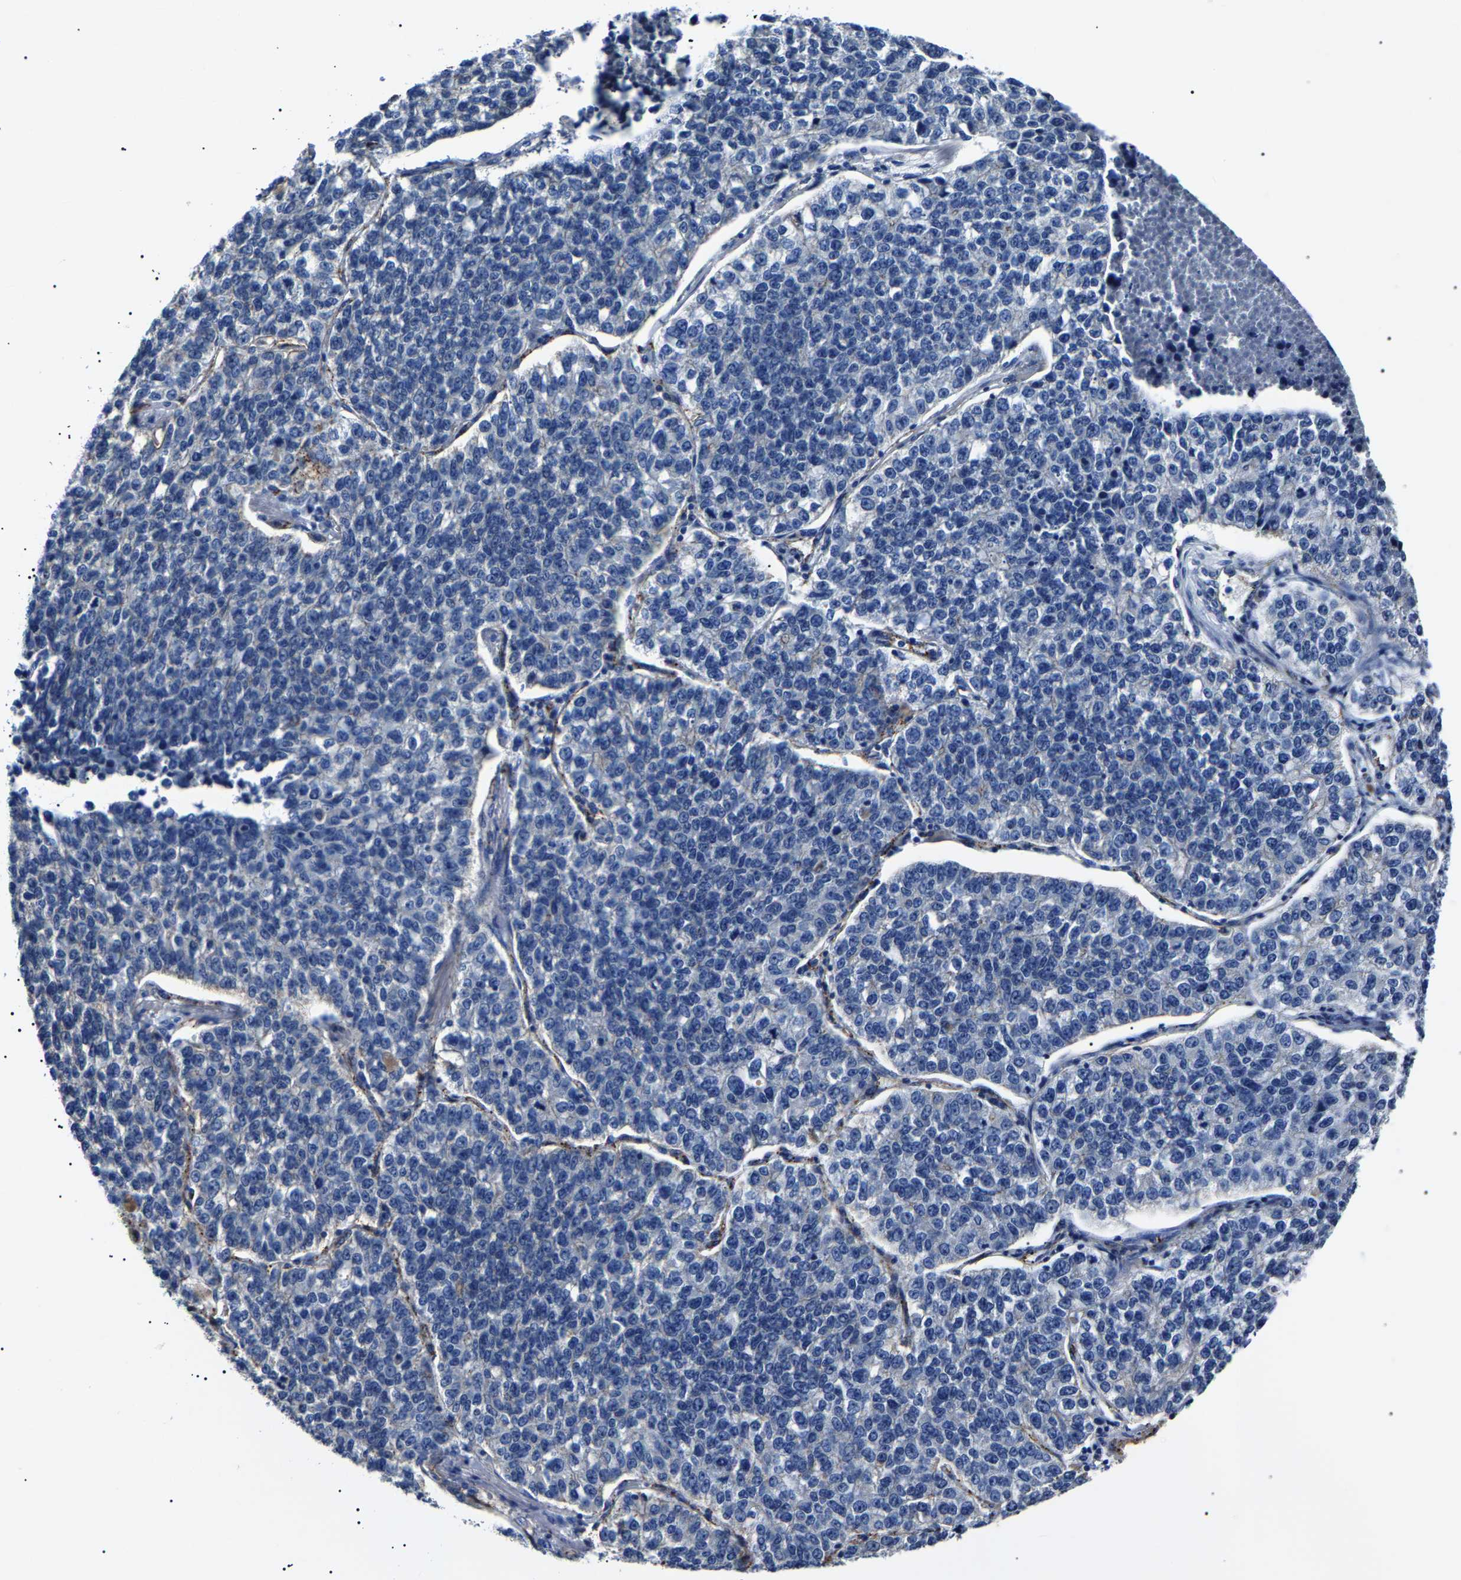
{"staining": {"intensity": "negative", "quantity": "none", "location": "none"}, "tissue": "lung cancer", "cell_type": "Tumor cells", "image_type": "cancer", "snomed": [{"axis": "morphology", "description": "Adenocarcinoma, NOS"}, {"axis": "topography", "description": "Lung"}], "caption": "Histopathology image shows no significant protein expression in tumor cells of lung cancer (adenocarcinoma). The staining was performed using DAB (3,3'-diaminobenzidine) to visualize the protein expression in brown, while the nuclei were stained in blue with hematoxylin (Magnification: 20x).", "gene": "KLHL42", "patient": {"sex": "male", "age": 49}}